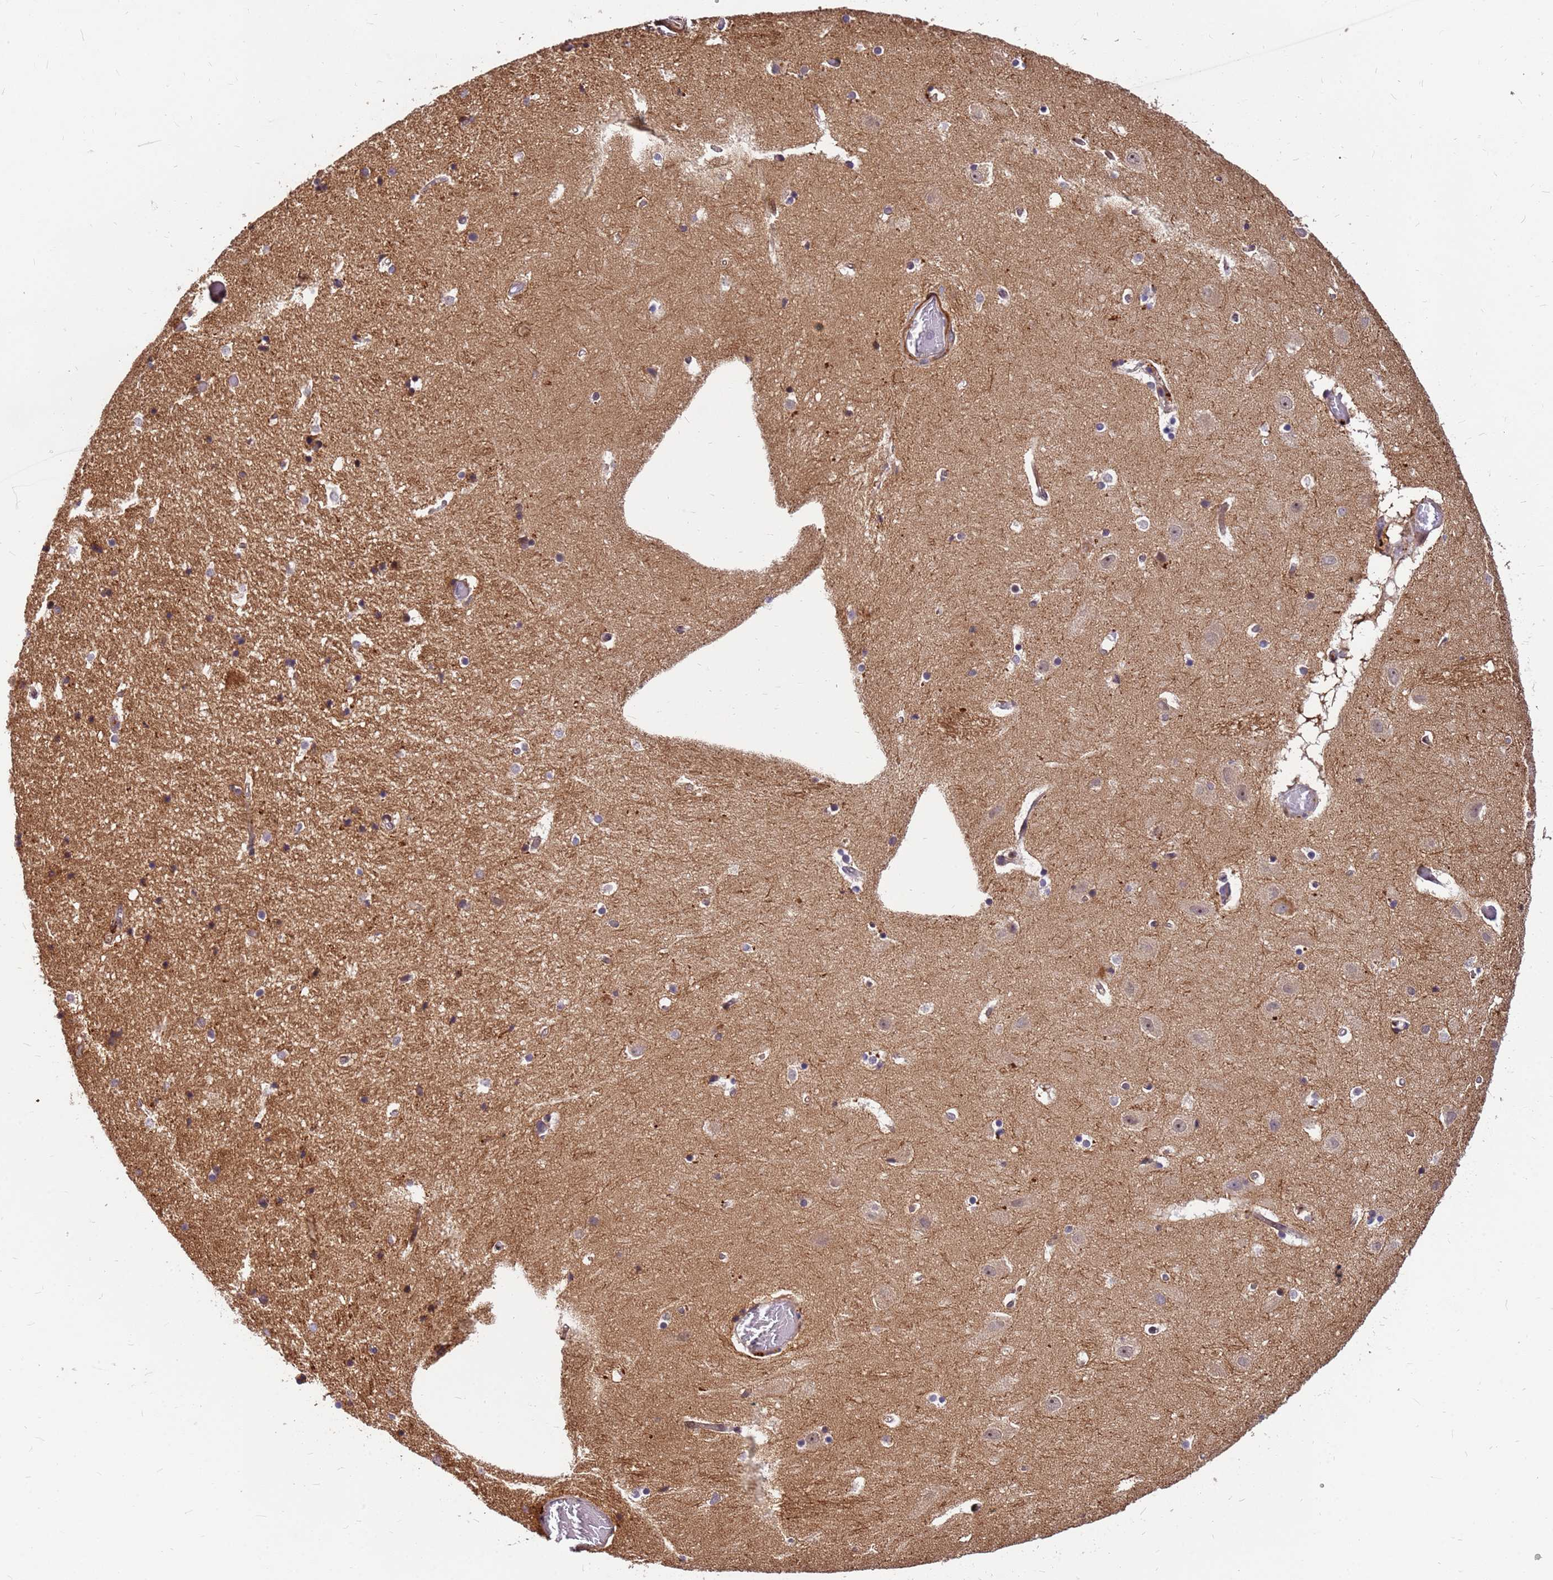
{"staining": {"intensity": "moderate", "quantity": "<25%", "location": "cytoplasmic/membranous"}, "tissue": "hippocampus", "cell_type": "Glial cells", "image_type": "normal", "snomed": [{"axis": "morphology", "description": "Normal tissue, NOS"}, {"axis": "topography", "description": "Hippocampus"}], "caption": "Unremarkable hippocampus exhibits moderate cytoplasmic/membranous expression in approximately <25% of glial cells, visualized by immunohistochemistry.", "gene": "DUS4L", "patient": {"sex": "female", "age": 52}}